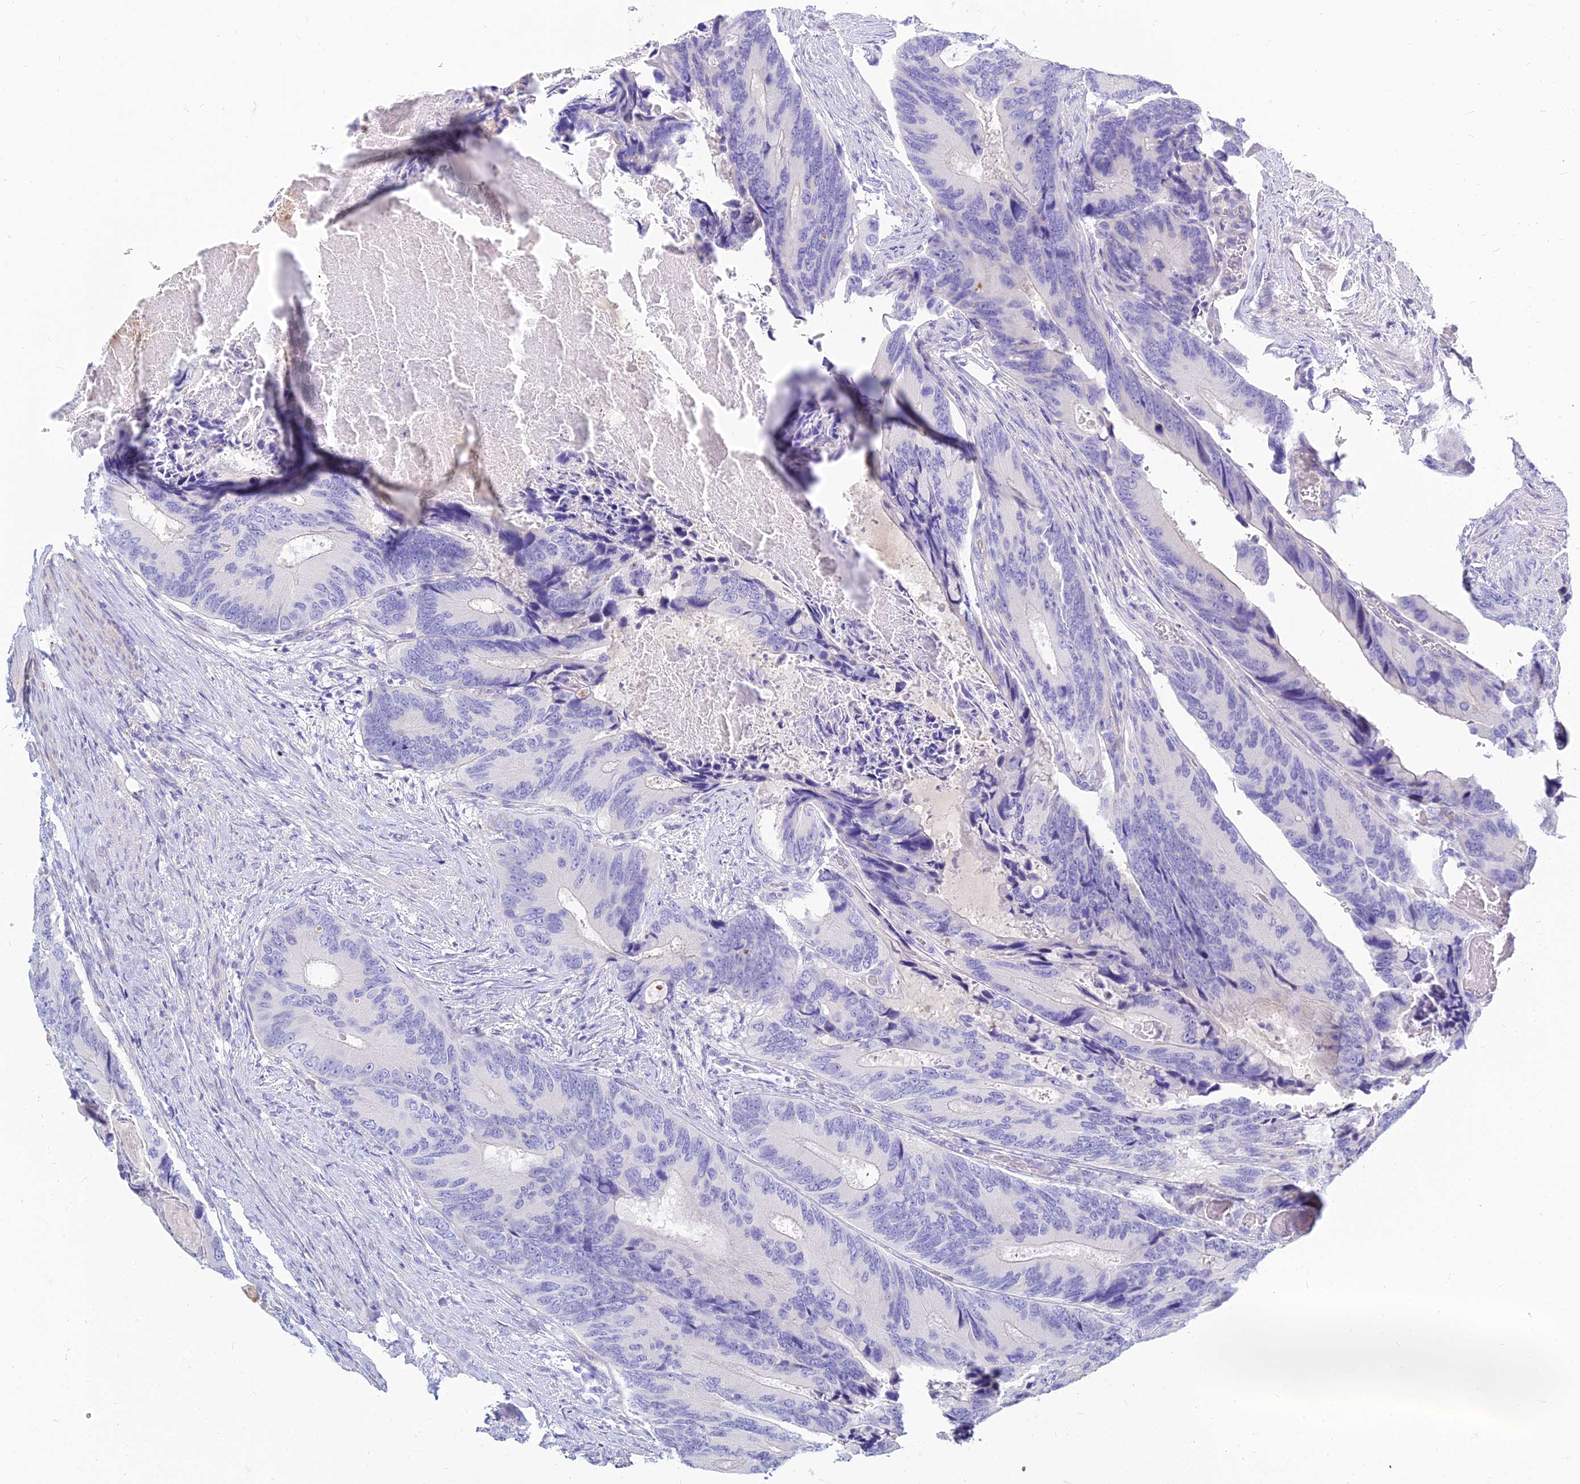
{"staining": {"intensity": "negative", "quantity": "none", "location": "none"}, "tissue": "colorectal cancer", "cell_type": "Tumor cells", "image_type": "cancer", "snomed": [{"axis": "morphology", "description": "Adenocarcinoma, NOS"}, {"axis": "topography", "description": "Colon"}], "caption": "Adenocarcinoma (colorectal) stained for a protein using immunohistochemistry (IHC) displays no expression tumor cells.", "gene": "ZNF552", "patient": {"sex": "male", "age": 84}}